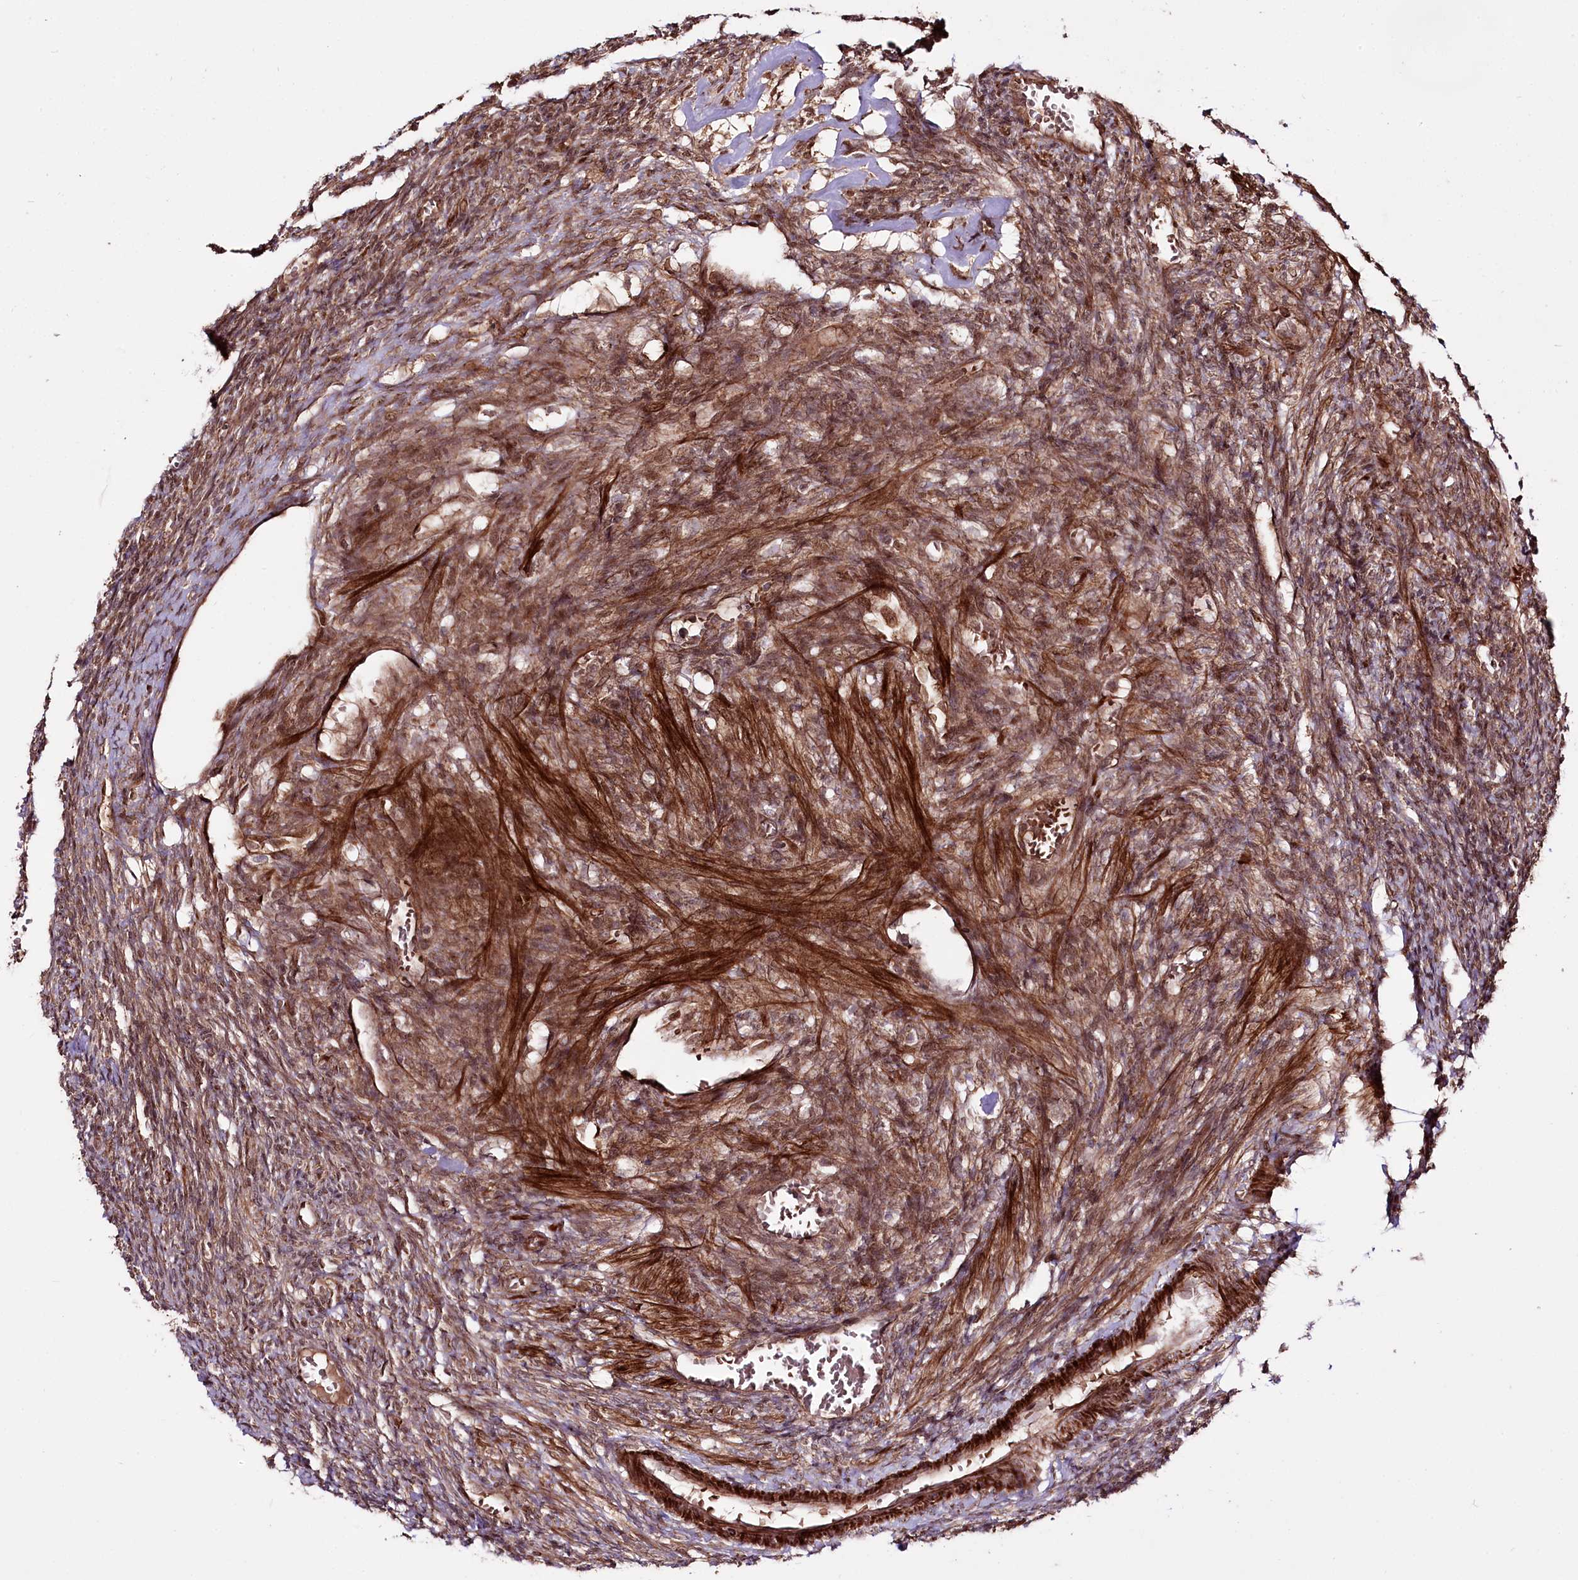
{"staining": {"intensity": "moderate", "quantity": ">75%", "location": "cytoplasmic/membranous"}, "tissue": "ovary", "cell_type": "Ovarian stroma cells", "image_type": "normal", "snomed": [{"axis": "morphology", "description": "Normal tissue, NOS"}, {"axis": "topography", "description": "Ovary"}], "caption": "Brown immunohistochemical staining in unremarkable ovary displays moderate cytoplasmic/membranous positivity in approximately >75% of ovarian stroma cells.", "gene": "REXO2", "patient": {"sex": "female", "age": 27}}